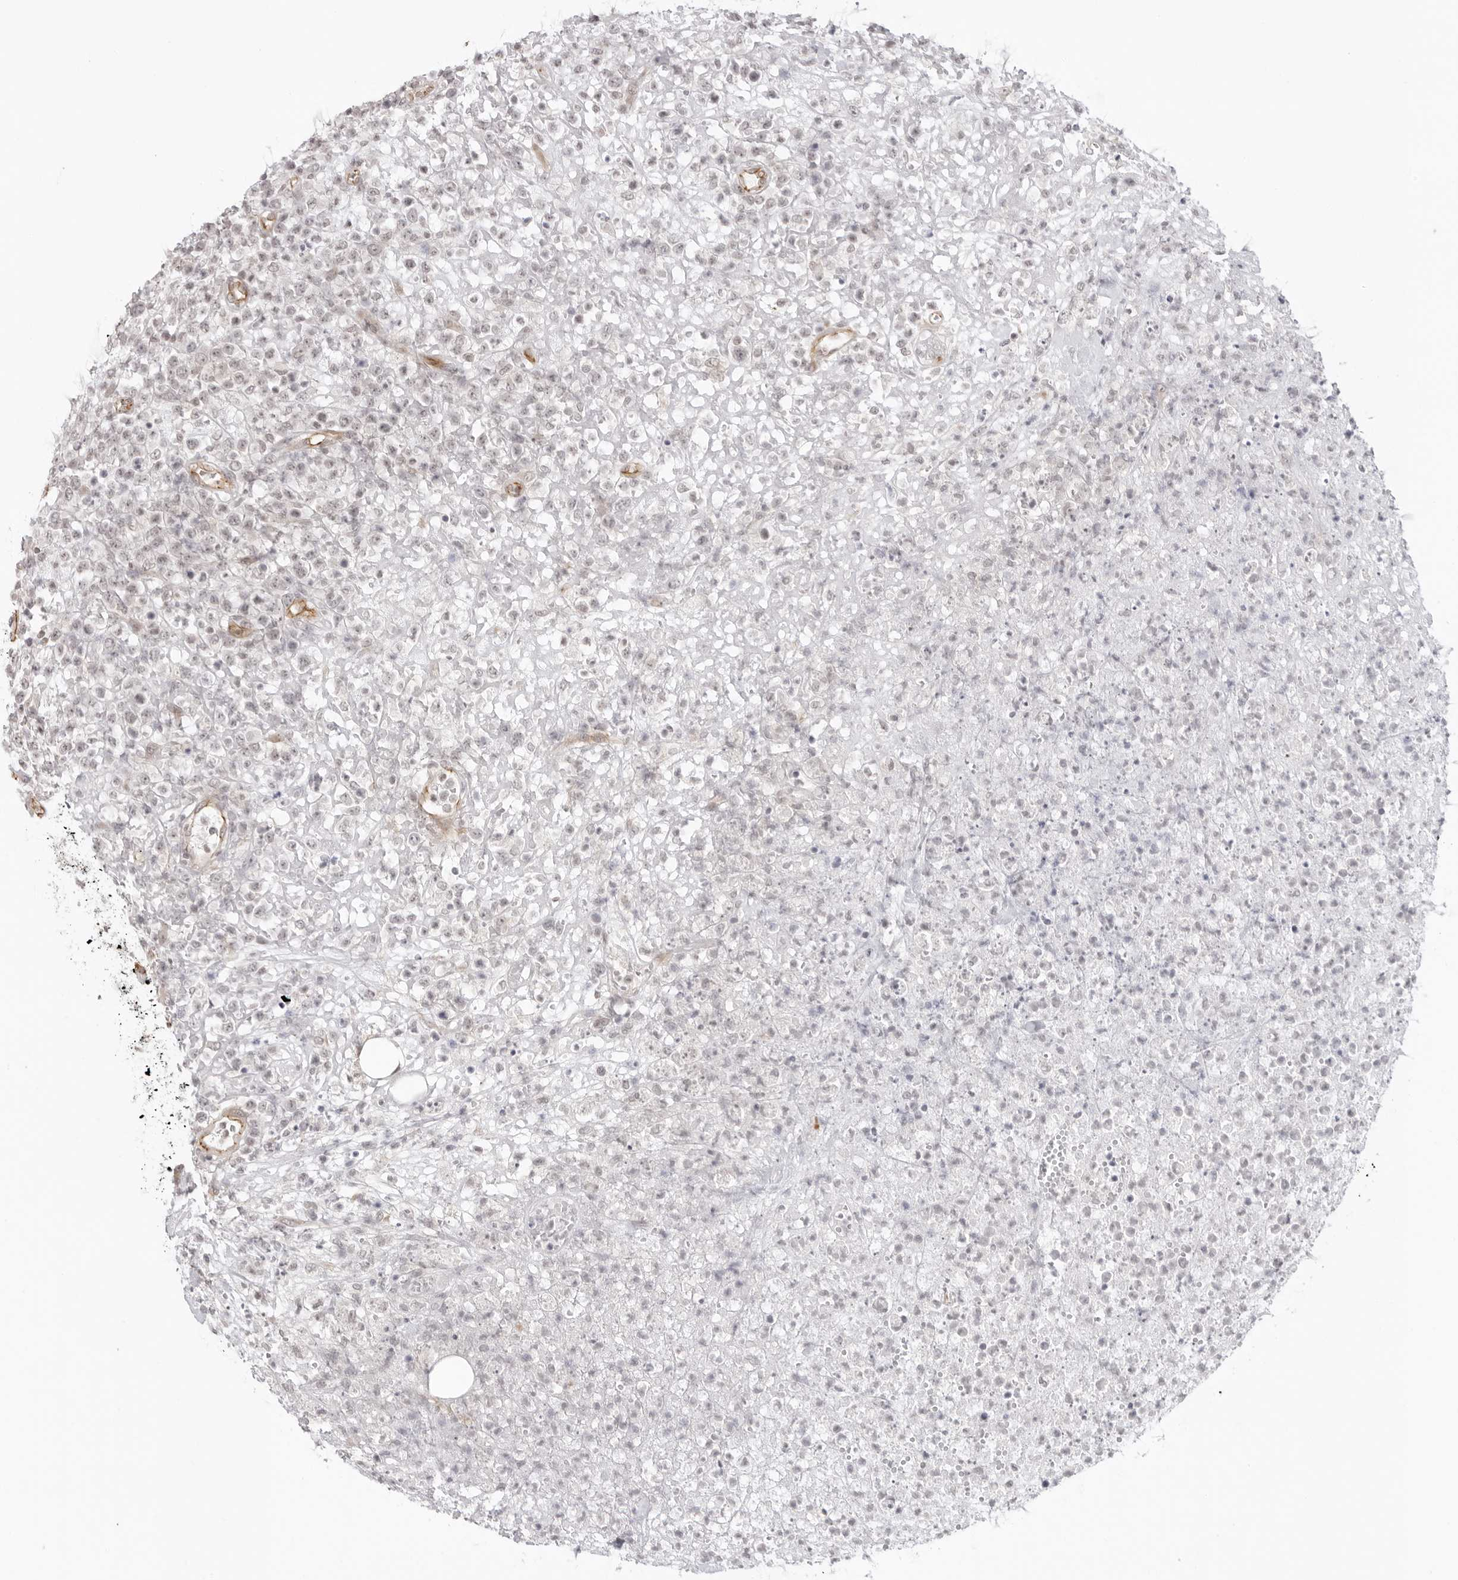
{"staining": {"intensity": "negative", "quantity": "none", "location": "none"}, "tissue": "lymphoma", "cell_type": "Tumor cells", "image_type": "cancer", "snomed": [{"axis": "morphology", "description": "Malignant lymphoma, non-Hodgkin's type, High grade"}, {"axis": "topography", "description": "Colon"}], "caption": "Tumor cells are negative for brown protein staining in lymphoma.", "gene": "TRAPPC3", "patient": {"sex": "female", "age": 53}}